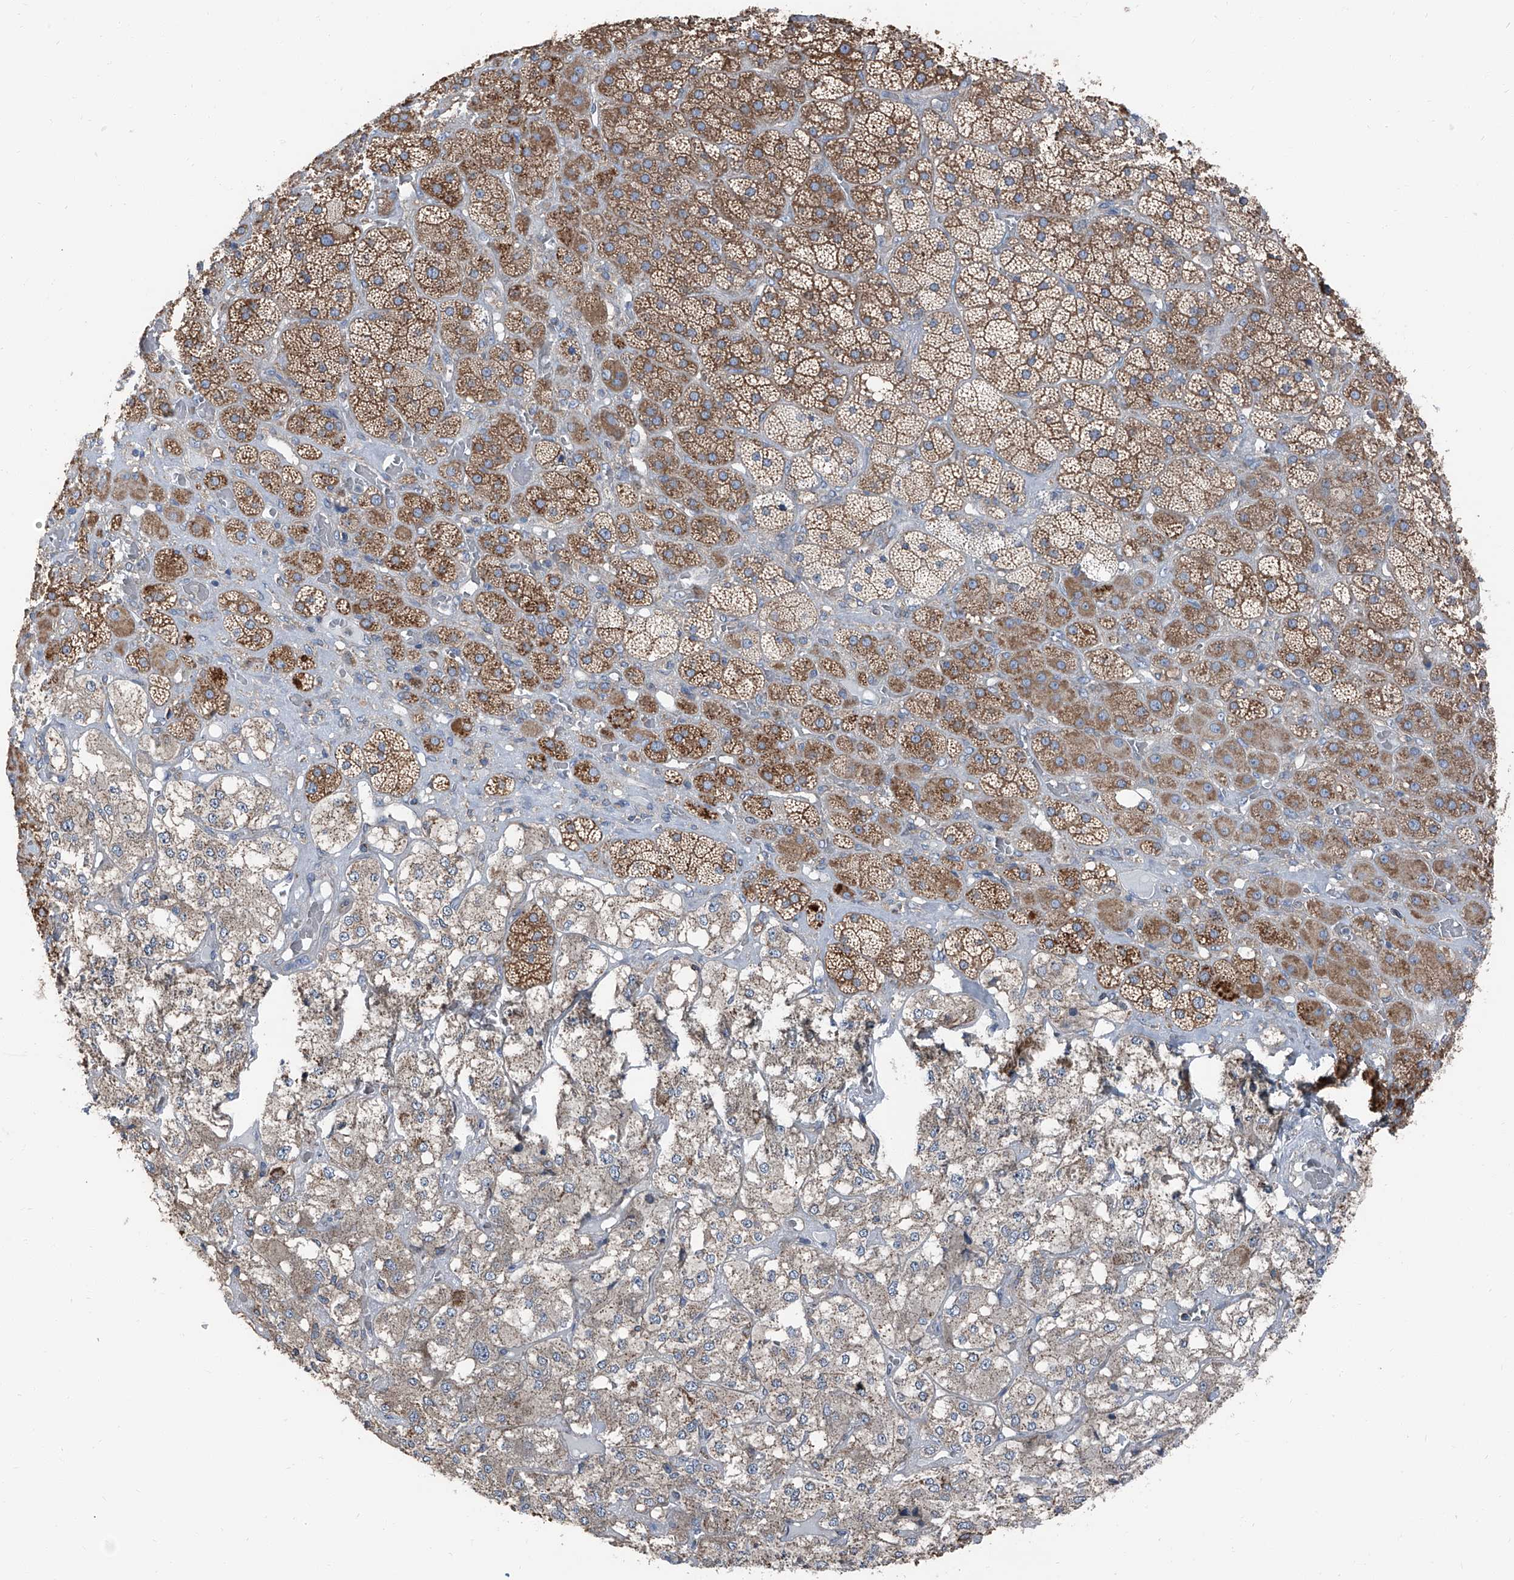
{"staining": {"intensity": "moderate", "quantity": ">75%", "location": "cytoplasmic/membranous"}, "tissue": "adrenal gland", "cell_type": "Glandular cells", "image_type": "normal", "snomed": [{"axis": "morphology", "description": "Normal tissue, NOS"}, {"axis": "topography", "description": "Adrenal gland"}], "caption": "This micrograph exhibits benign adrenal gland stained with immunohistochemistry (IHC) to label a protein in brown. The cytoplasmic/membranous of glandular cells show moderate positivity for the protein. Nuclei are counter-stained blue.", "gene": "GPR142", "patient": {"sex": "male", "age": 57}}